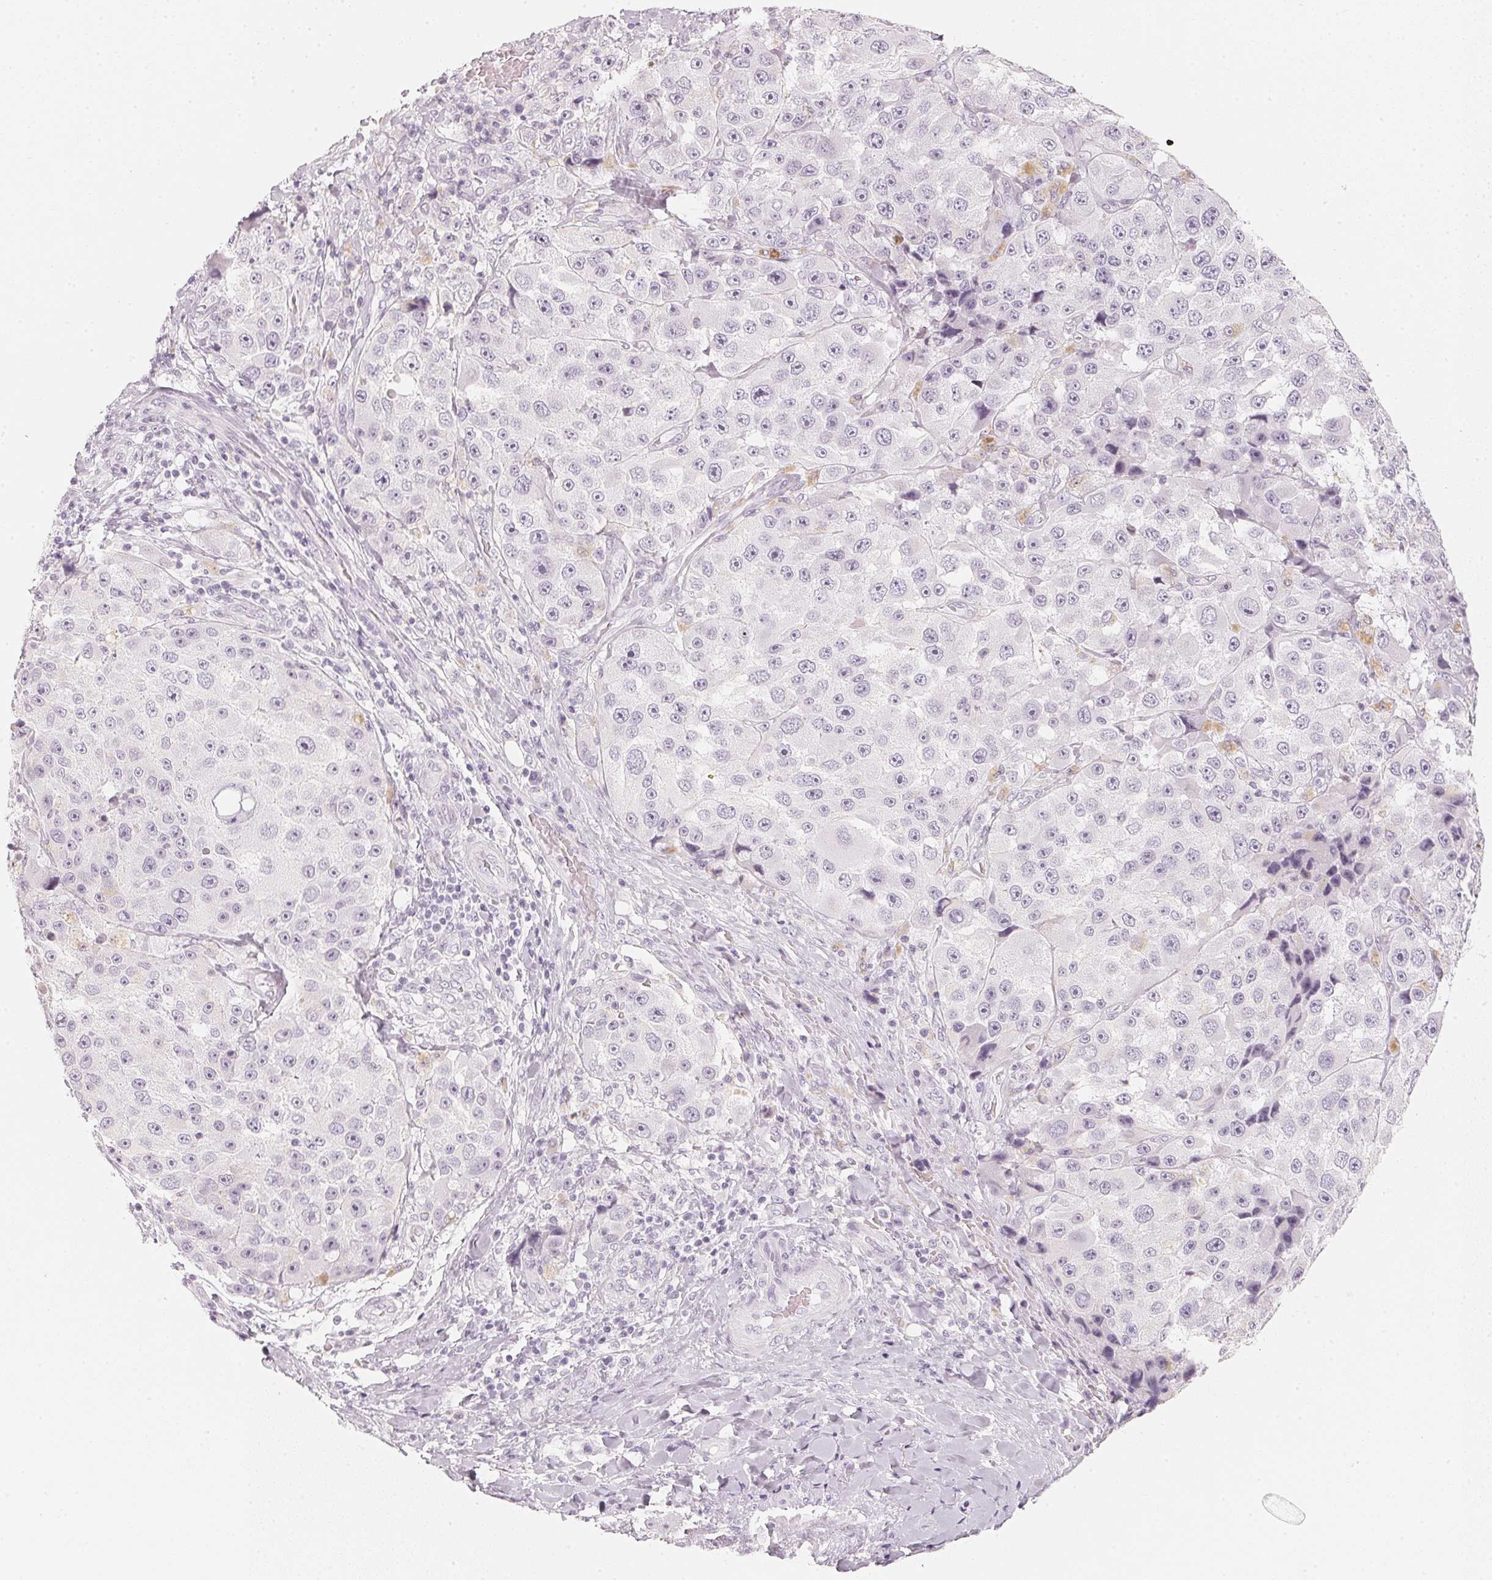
{"staining": {"intensity": "negative", "quantity": "none", "location": "none"}, "tissue": "melanoma", "cell_type": "Tumor cells", "image_type": "cancer", "snomed": [{"axis": "morphology", "description": "Malignant melanoma, Metastatic site"}, {"axis": "topography", "description": "Lymph node"}], "caption": "Immunohistochemical staining of melanoma exhibits no significant positivity in tumor cells.", "gene": "SLC22A8", "patient": {"sex": "male", "age": 62}}